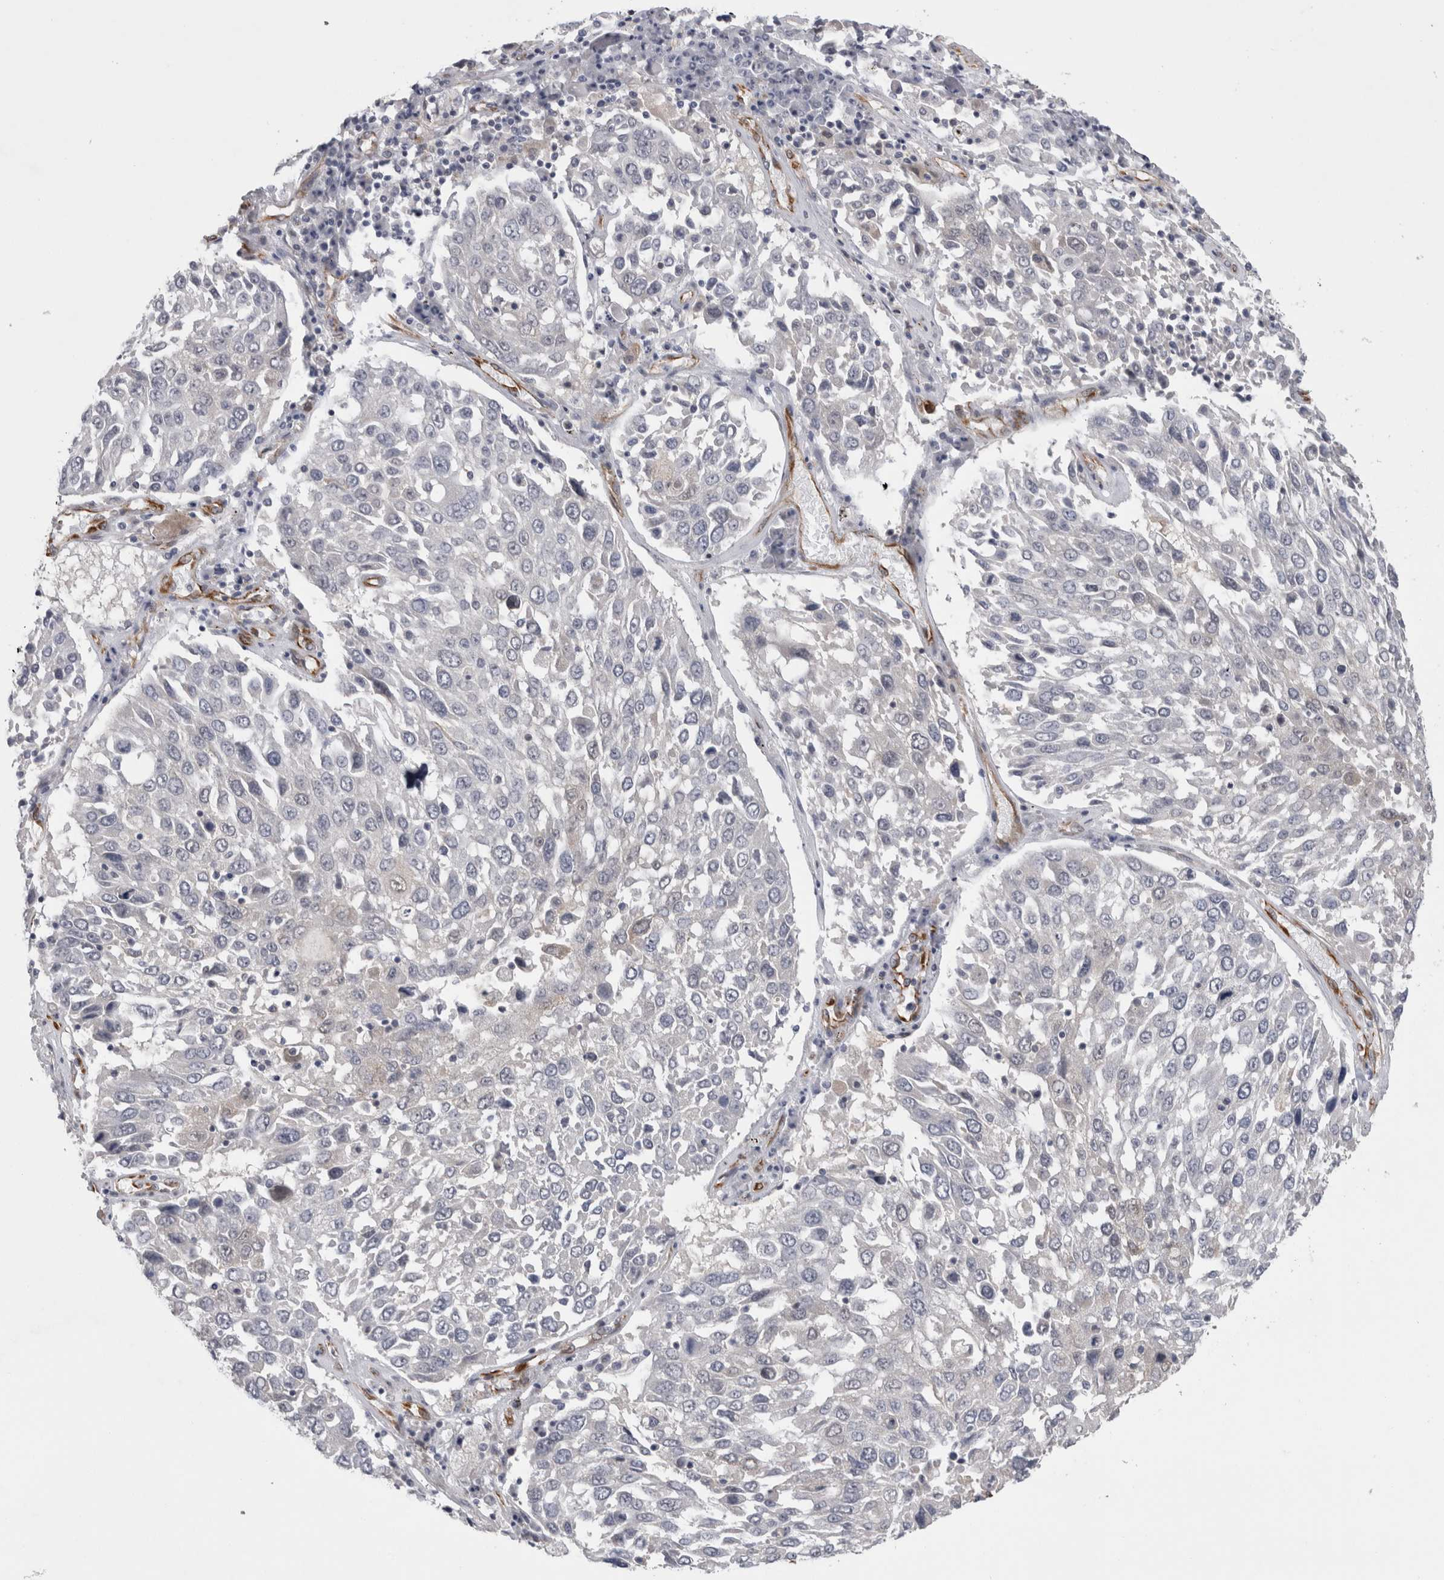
{"staining": {"intensity": "negative", "quantity": "none", "location": "none"}, "tissue": "lung cancer", "cell_type": "Tumor cells", "image_type": "cancer", "snomed": [{"axis": "morphology", "description": "Squamous cell carcinoma, NOS"}, {"axis": "topography", "description": "Lung"}], "caption": "Tumor cells show no significant positivity in lung cancer (squamous cell carcinoma).", "gene": "ACOT7", "patient": {"sex": "male", "age": 65}}